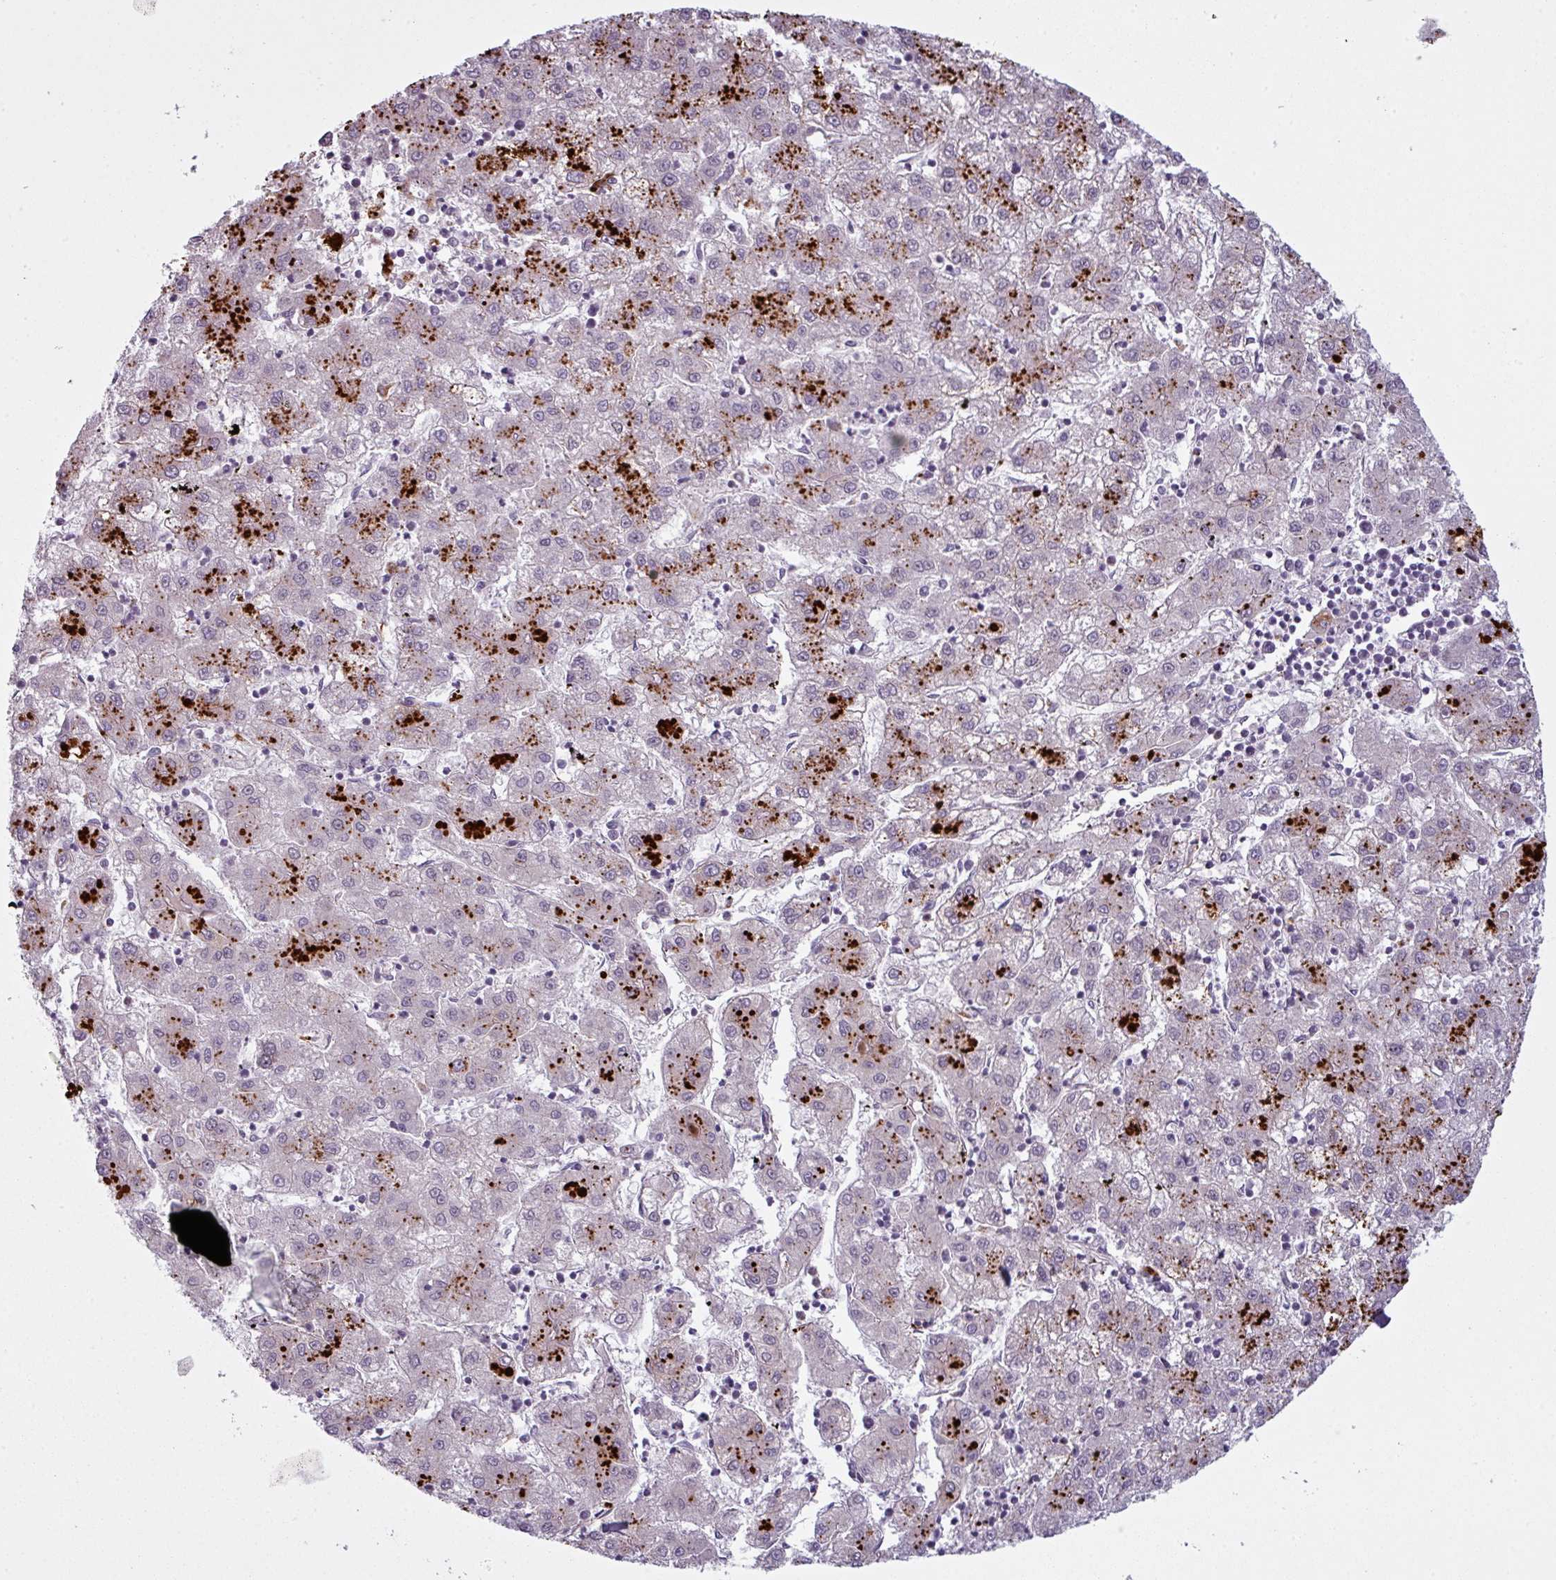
{"staining": {"intensity": "strong", "quantity": "25%-75%", "location": "cytoplasmic/membranous"}, "tissue": "liver cancer", "cell_type": "Tumor cells", "image_type": "cancer", "snomed": [{"axis": "morphology", "description": "Carcinoma, Hepatocellular, NOS"}, {"axis": "topography", "description": "Liver"}], "caption": "Hepatocellular carcinoma (liver) stained with a brown dye shows strong cytoplasmic/membranous positive expression in approximately 25%-75% of tumor cells.", "gene": "MAP7D2", "patient": {"sex": "male", "age": 72}}